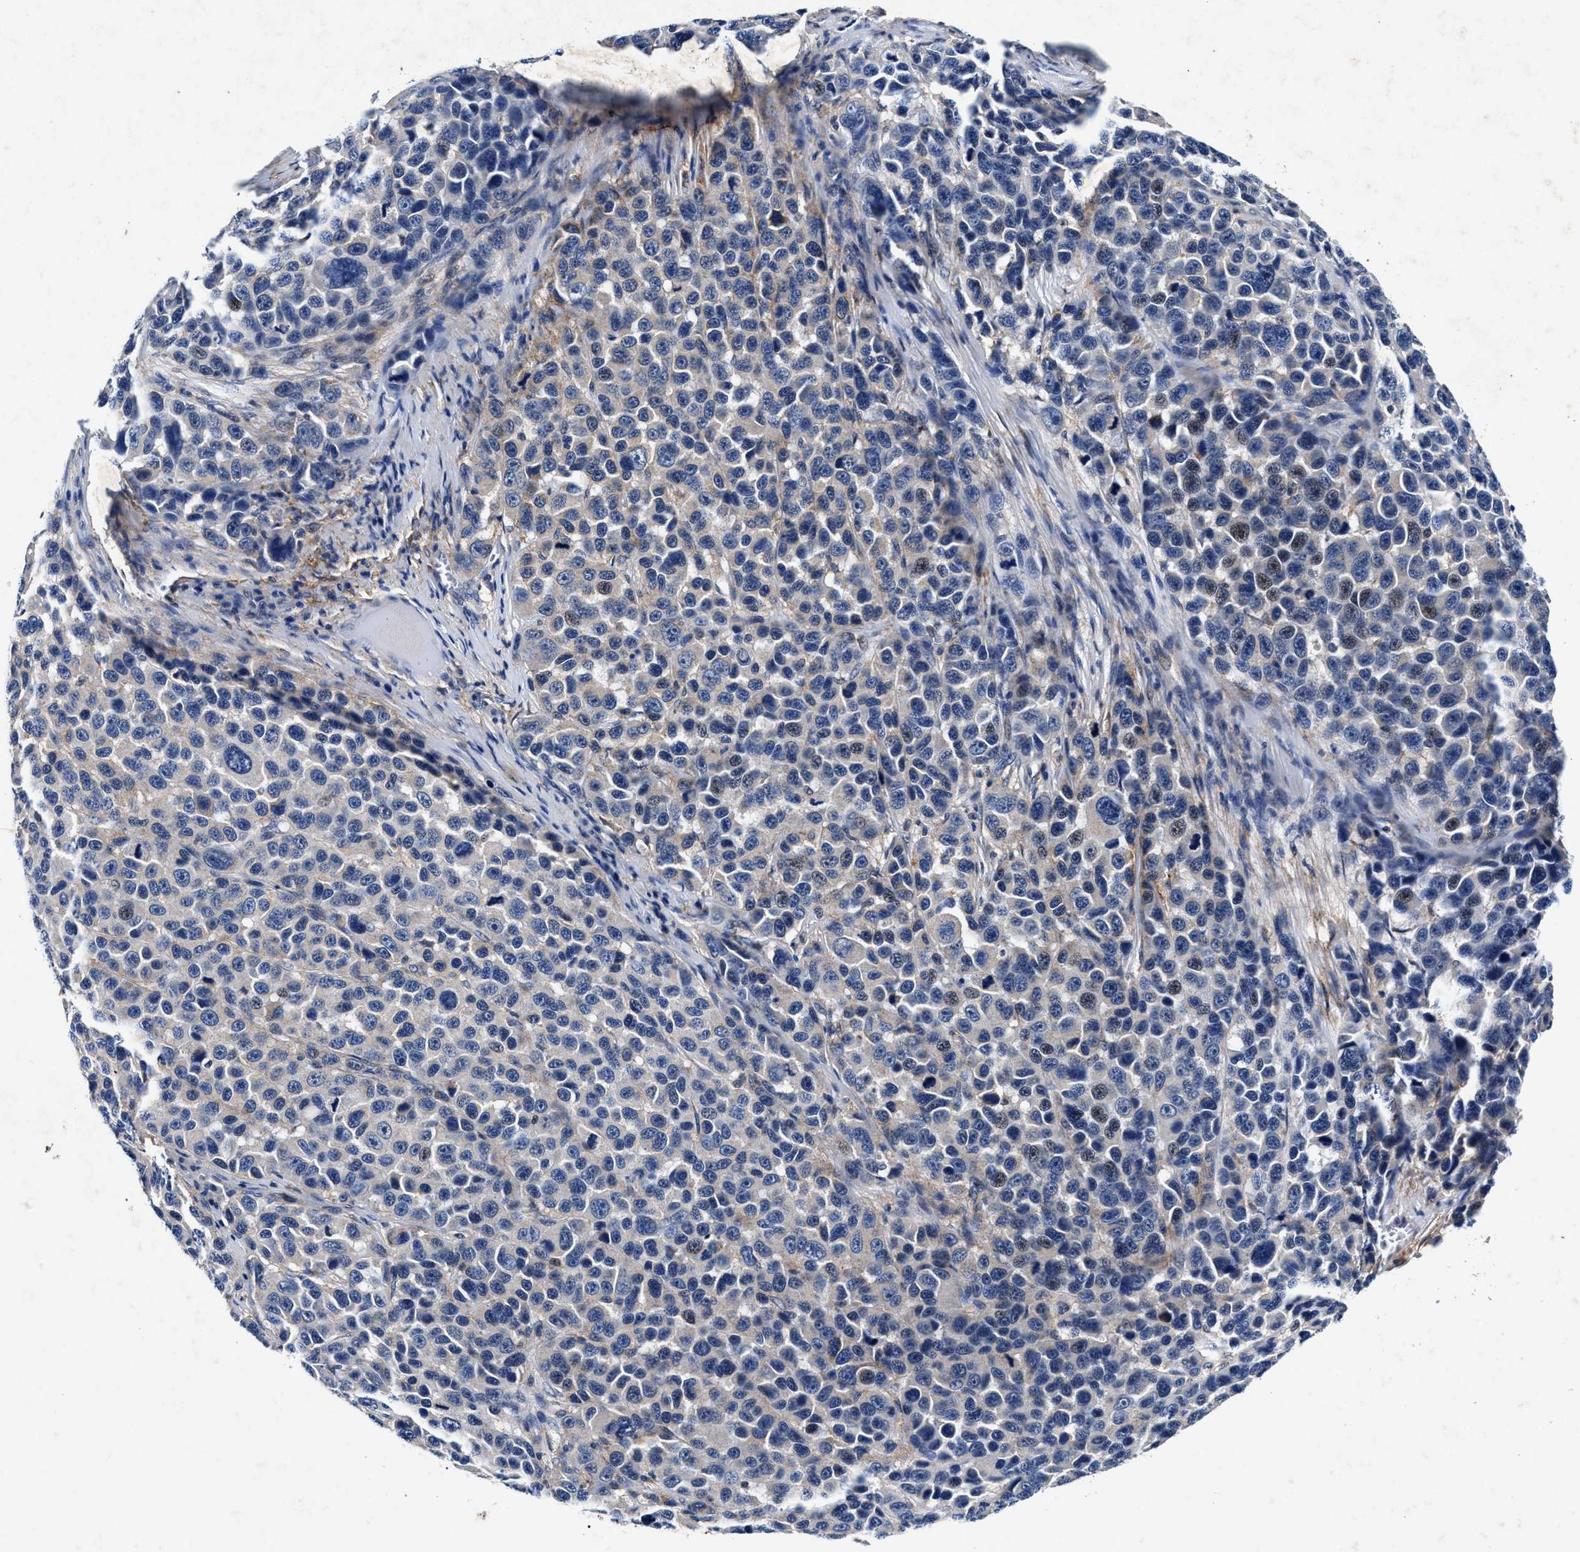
{"staining": {"intensity": "negative", "quantity": "none", "location": "none"}, "tissue": "melanoma", "cell_type": "Tumor cells", "image_type": "cancer", "snomed": [{"axis": "morphology", "description": "Malignant melanoma, NOS"}, {"axis": "topography", "description": "Skin"}], "caption": "Tumor cells show no significant protein positivity in malignant melanoma.", "gene": "SLC8A1", "patient": {"sex": "male", "age": 53}}